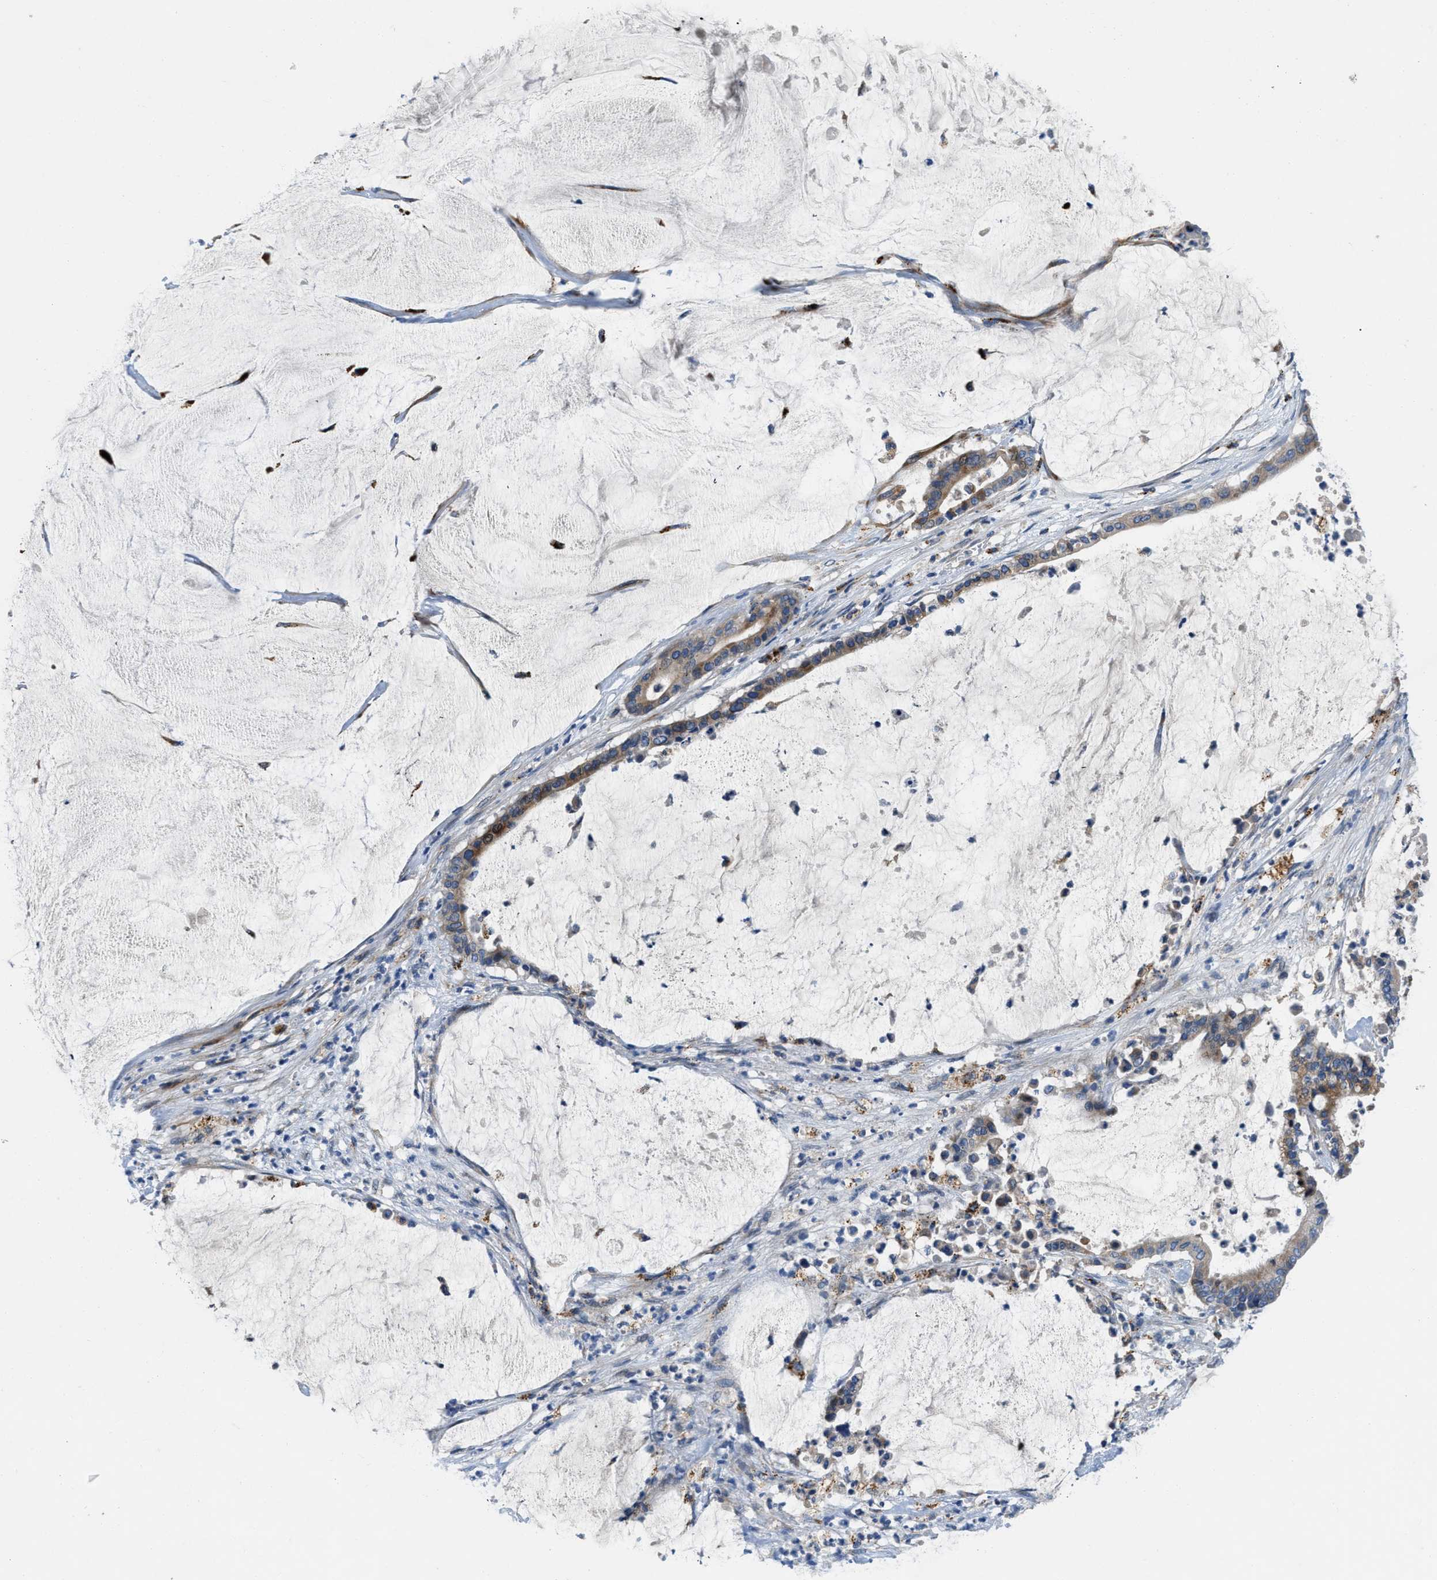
{"staining": {"intensity": "moderate", "quantity": "25%-75%", "location": "cytoplasmic/membranous"}, "tissue": "pancreatic cancer", "cell_type": "Tumor cells", "image_type": "cancer", "snomed": [{"axis": "morphology", "description": "Adenocarcinoma, NOS"}, {"axis": "topography", "description": "Pancreas"}], "caption": "Immunohistochemical staining of adenocarcinoma (pancreatic) exhibits moderate cytoplasmic/membranous protein expression in about 25%-75% of tumor cells.", "gene": "TMEM248", "patient": {"sex": "male", "age": 41}}